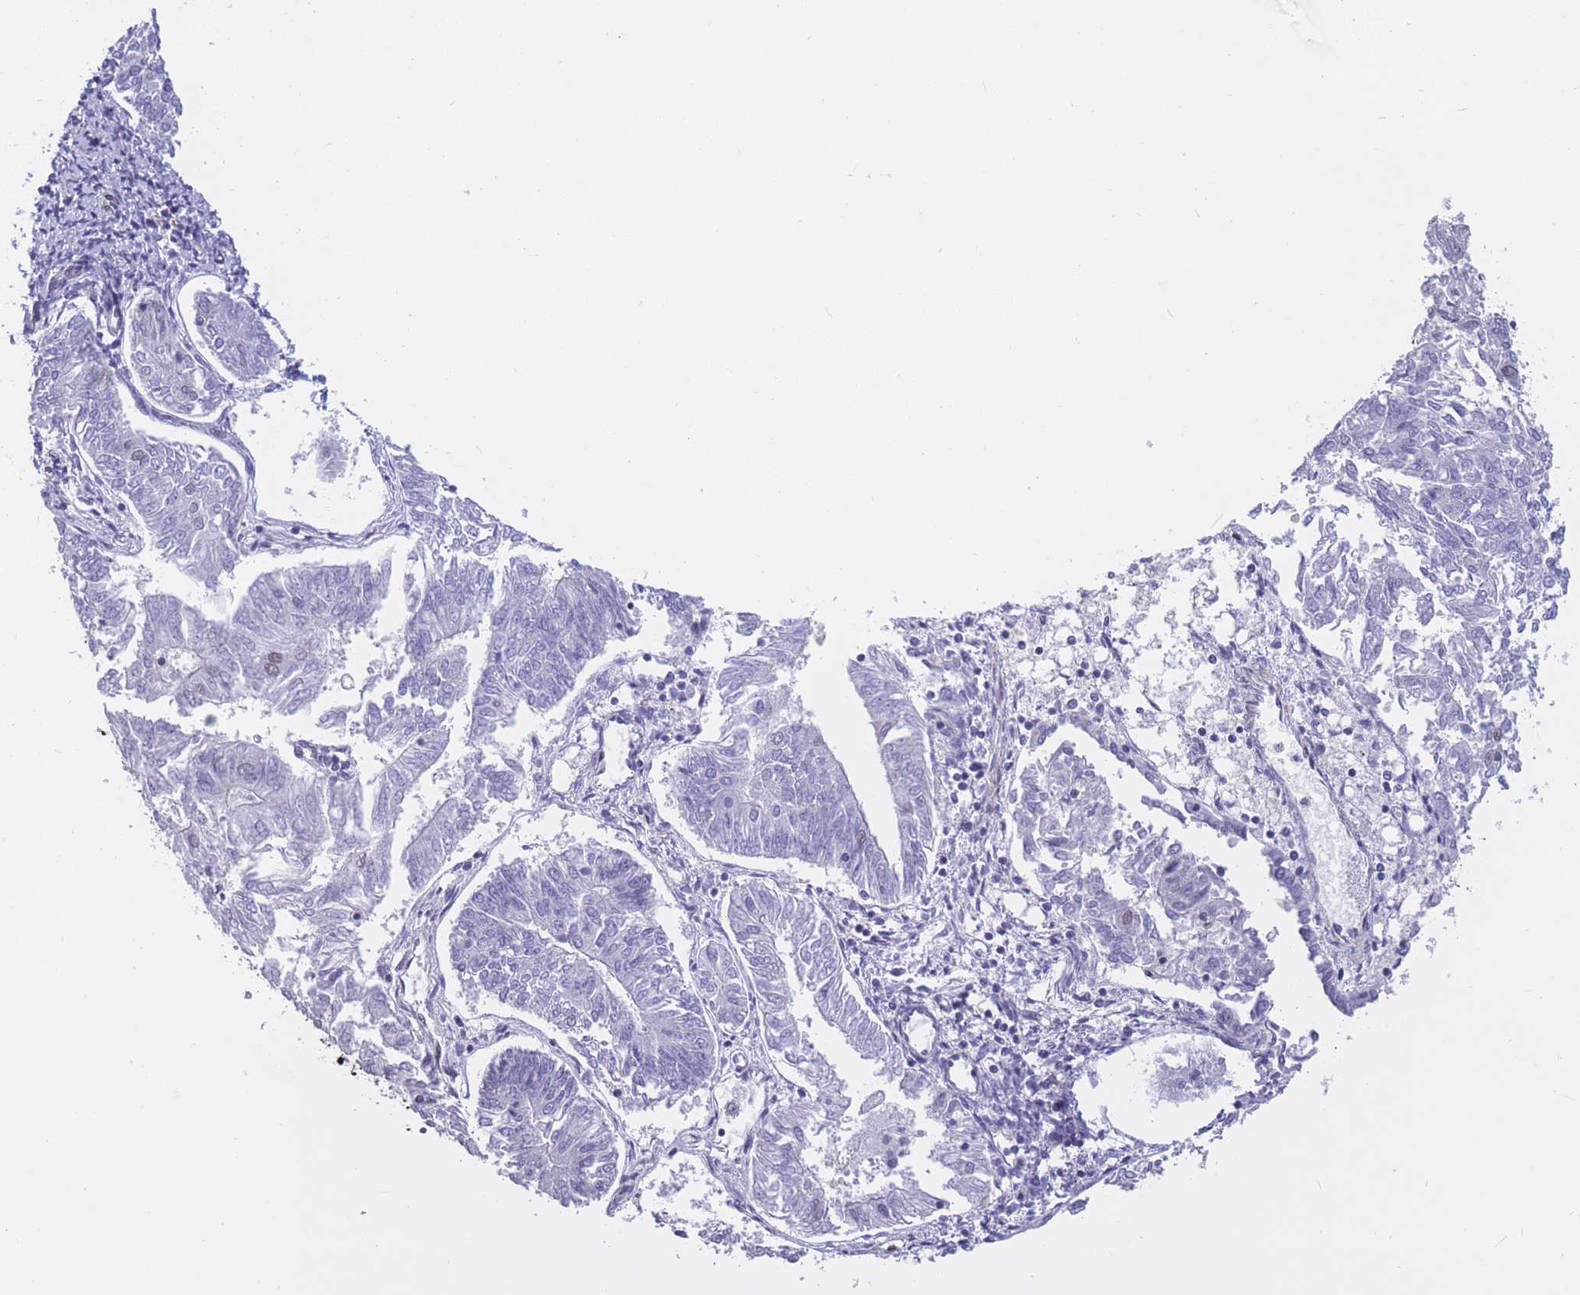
{"staining": {"intensity": "negative", "quantity": "none", "location": "none"}, "tissue": "endometrial cancer", "cell_type": "Tumor cells", "image_type": "cancer", "snomed": [{"axis": "morphology", "description": "Adenocarcinoma, NOS"}, {"axis": "topography", "description": "Endometrium"}], "caption": "This is an IHC image of adenocarcinoma (endometrial). There is no expression in tumor cells.", "gene": "NASP", "patient": {"sex": "female", "age": 58}}